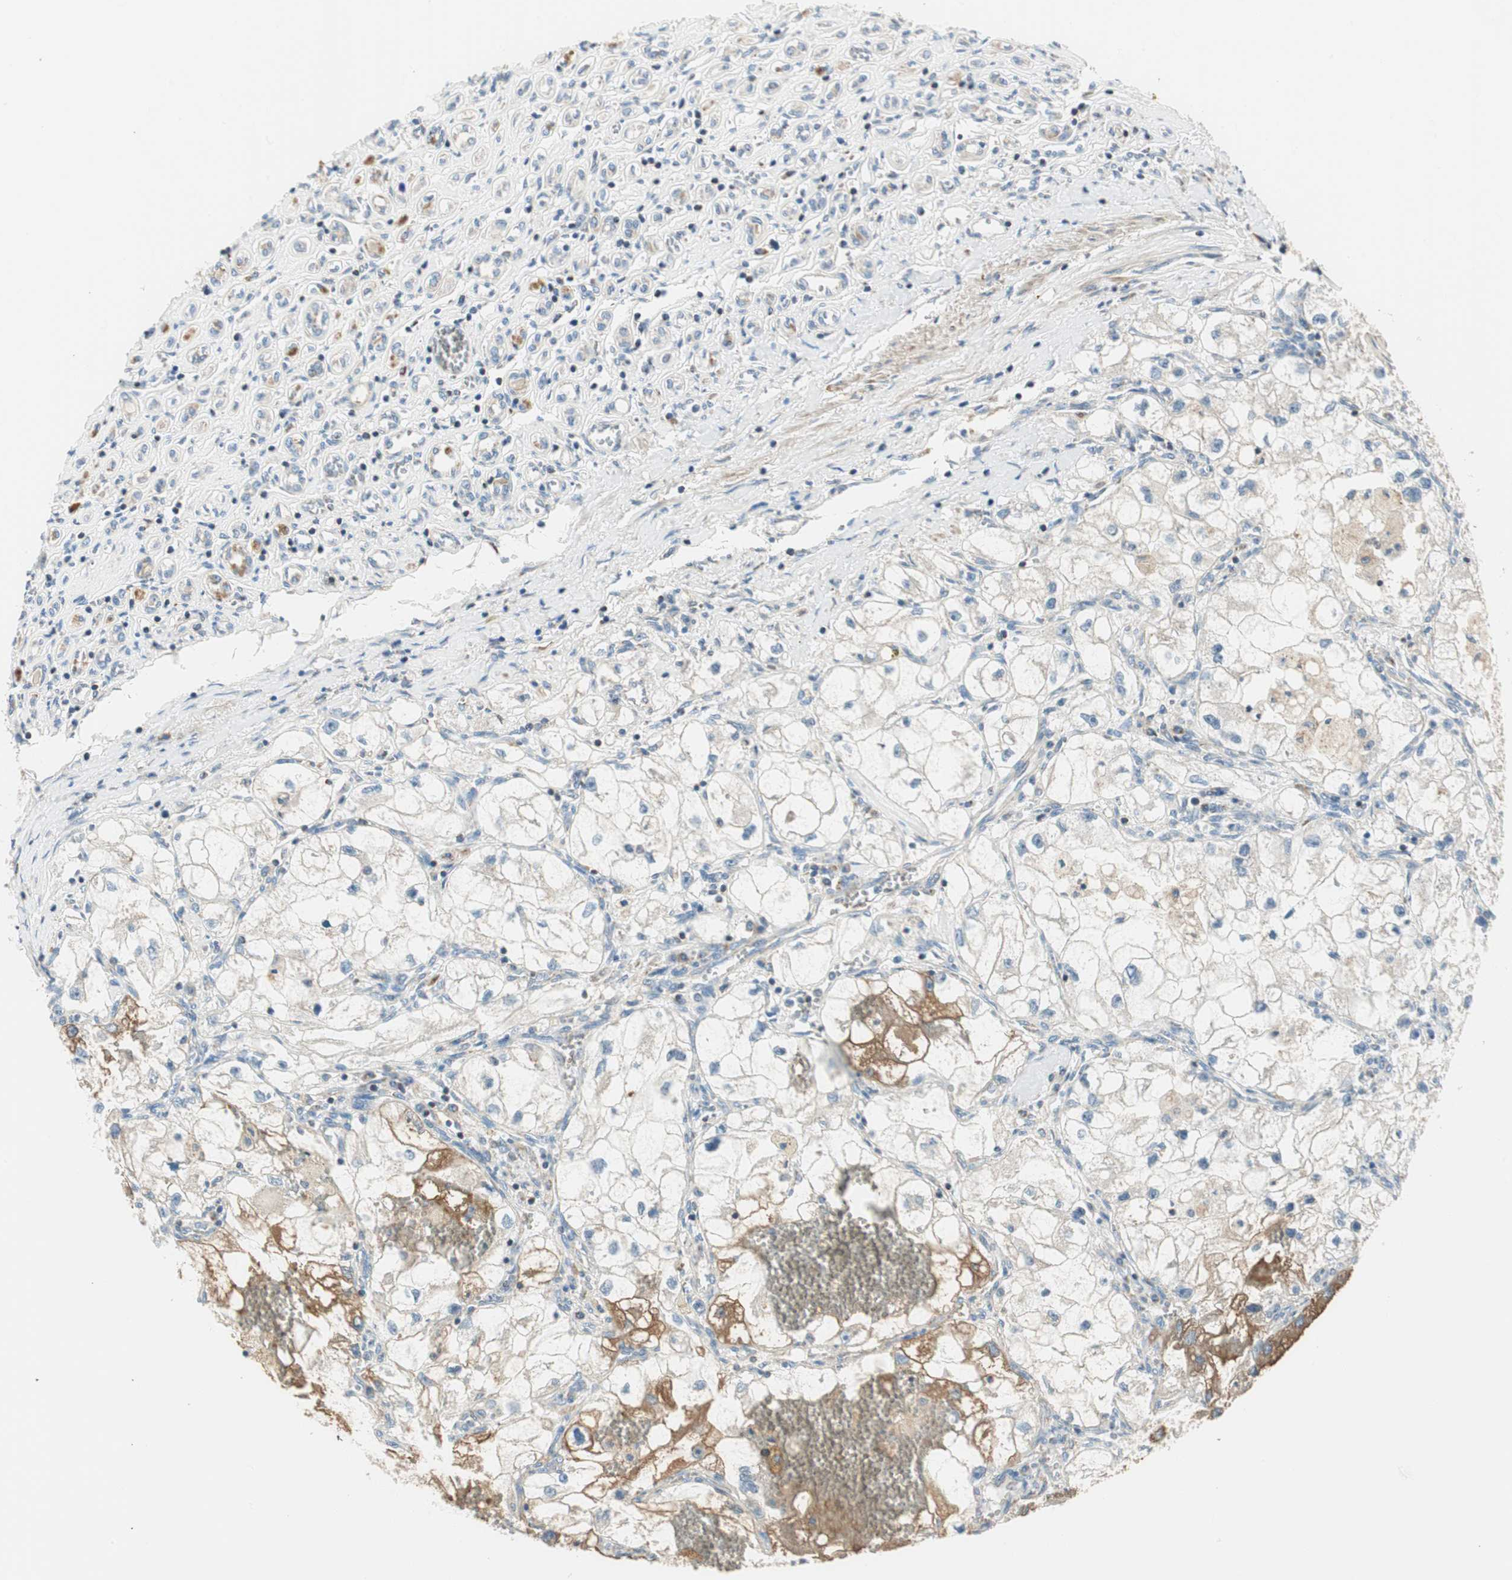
{"staining": {"intensity": "moderate", "quantity": "<25%", "location": "cytoplasmic/membranous"}, "tissue": "renal cancer", "cell_type": "Tumor cells", "image_type": "cancer", "snomed": [{"axis": "morphology", "description": "Adenocarcinoma, NOS"}, {"axis": "topography", "description": "Kidney"}], "caption": "Immunohistochemistry (IHC) (DAB (3,3'-diaminobenzidine)) staining of human renal adenocarcinoma exhibits moderate cytoplasmic/membranous protein expression in approximately <25% of tumor cells. (DAB (3,3'-diaminobenzidine) IHC with brightfield microscopy, high magnification).", "gene": "RORB", "patient": {"sex": "female", "age": 70}}